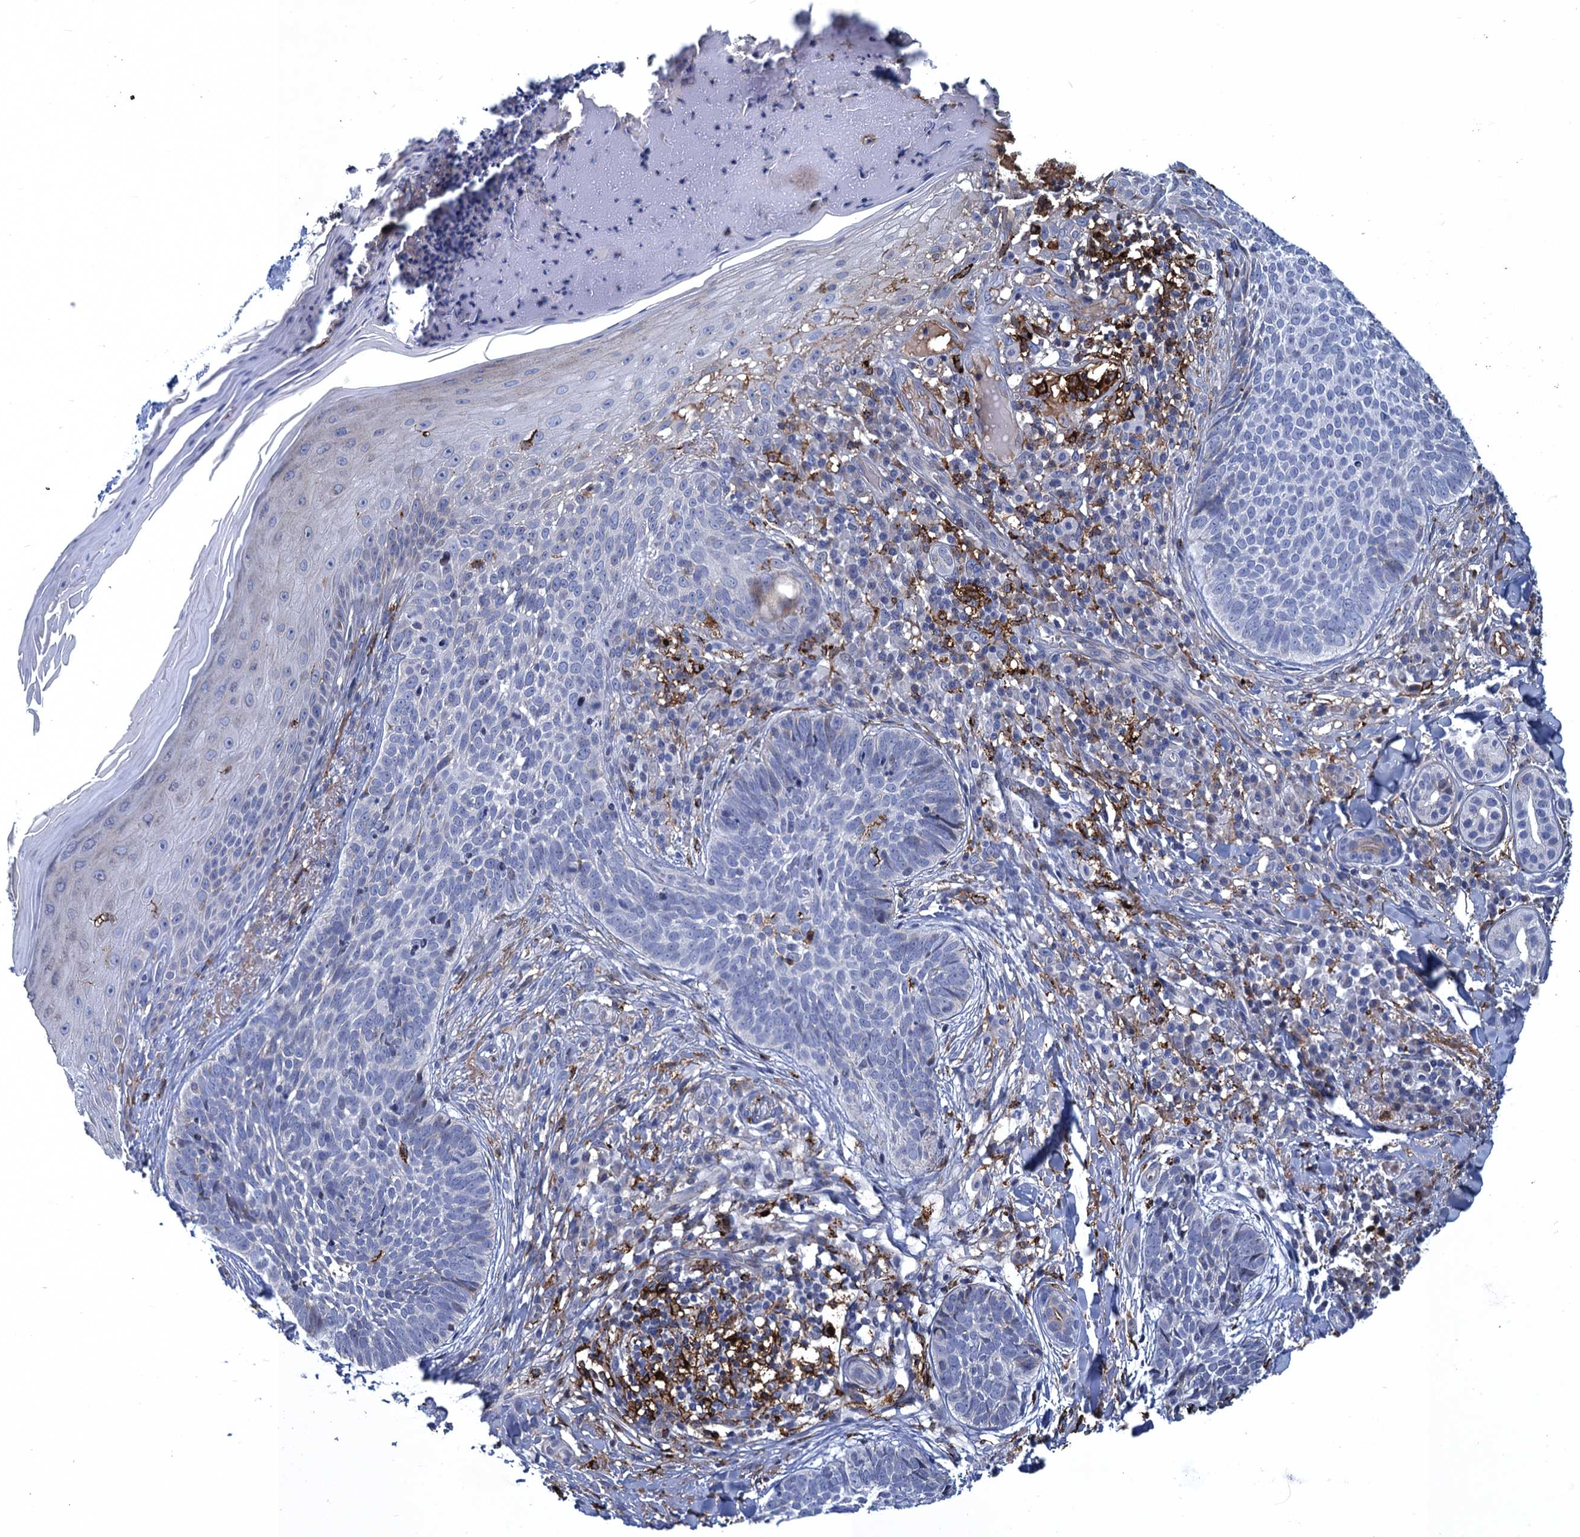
{"staining": {"intensity": "negative", "quantity": "none", "location": "none"}, "tissue": "skin cancer", "cell_type": "Tumor cells", "image_type": "cancer", "snomed": [{"axis": "morphology", "description": "Basal cell carcinoma"}, {"axis": "topography", "description": "Skin"}], "caption": "Human basal cell carcinoma (skin) stained for a protein using immunohistochemistry displays no positivity in tumor cells.", "gene": "DNHD1", "patient": {"sex": "female", "age": 61}}